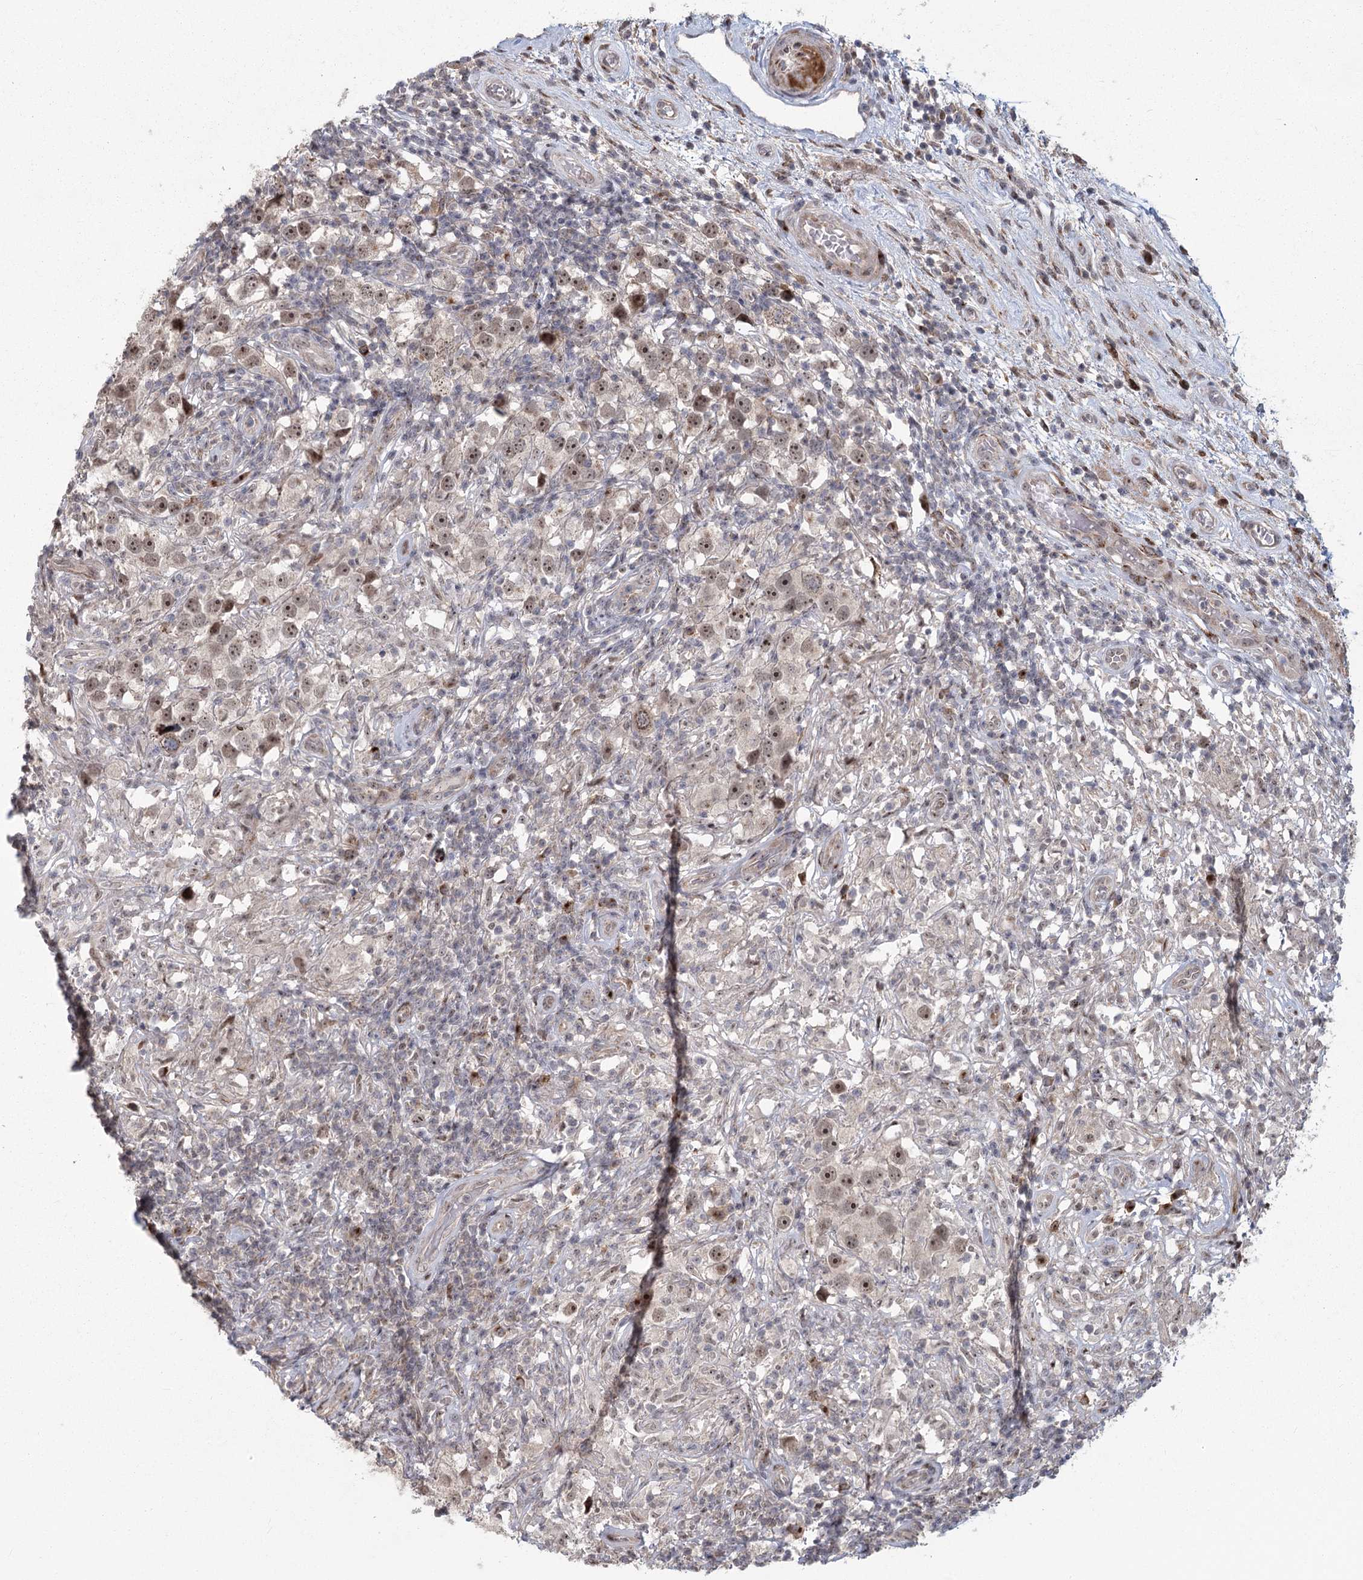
{"staining": {"intensity": "moderate", "quantity": ">75%", "location": "nuclear"}, "tissue": "testis cancer", "cell_type": "Tumor cells", "image_type": "cancer", "snomed": [{"axis": "morphology", "description": "Seminoma, NOS"}, {"axis": "topography", "description": "Testis"}], "caption": "Protein staining exhibits moderate nuclear expression in approximately >75% of tumor cells in seminoma (testis).", "gene": "PARM1", "patient": {"sex": "male", "age": 49}}